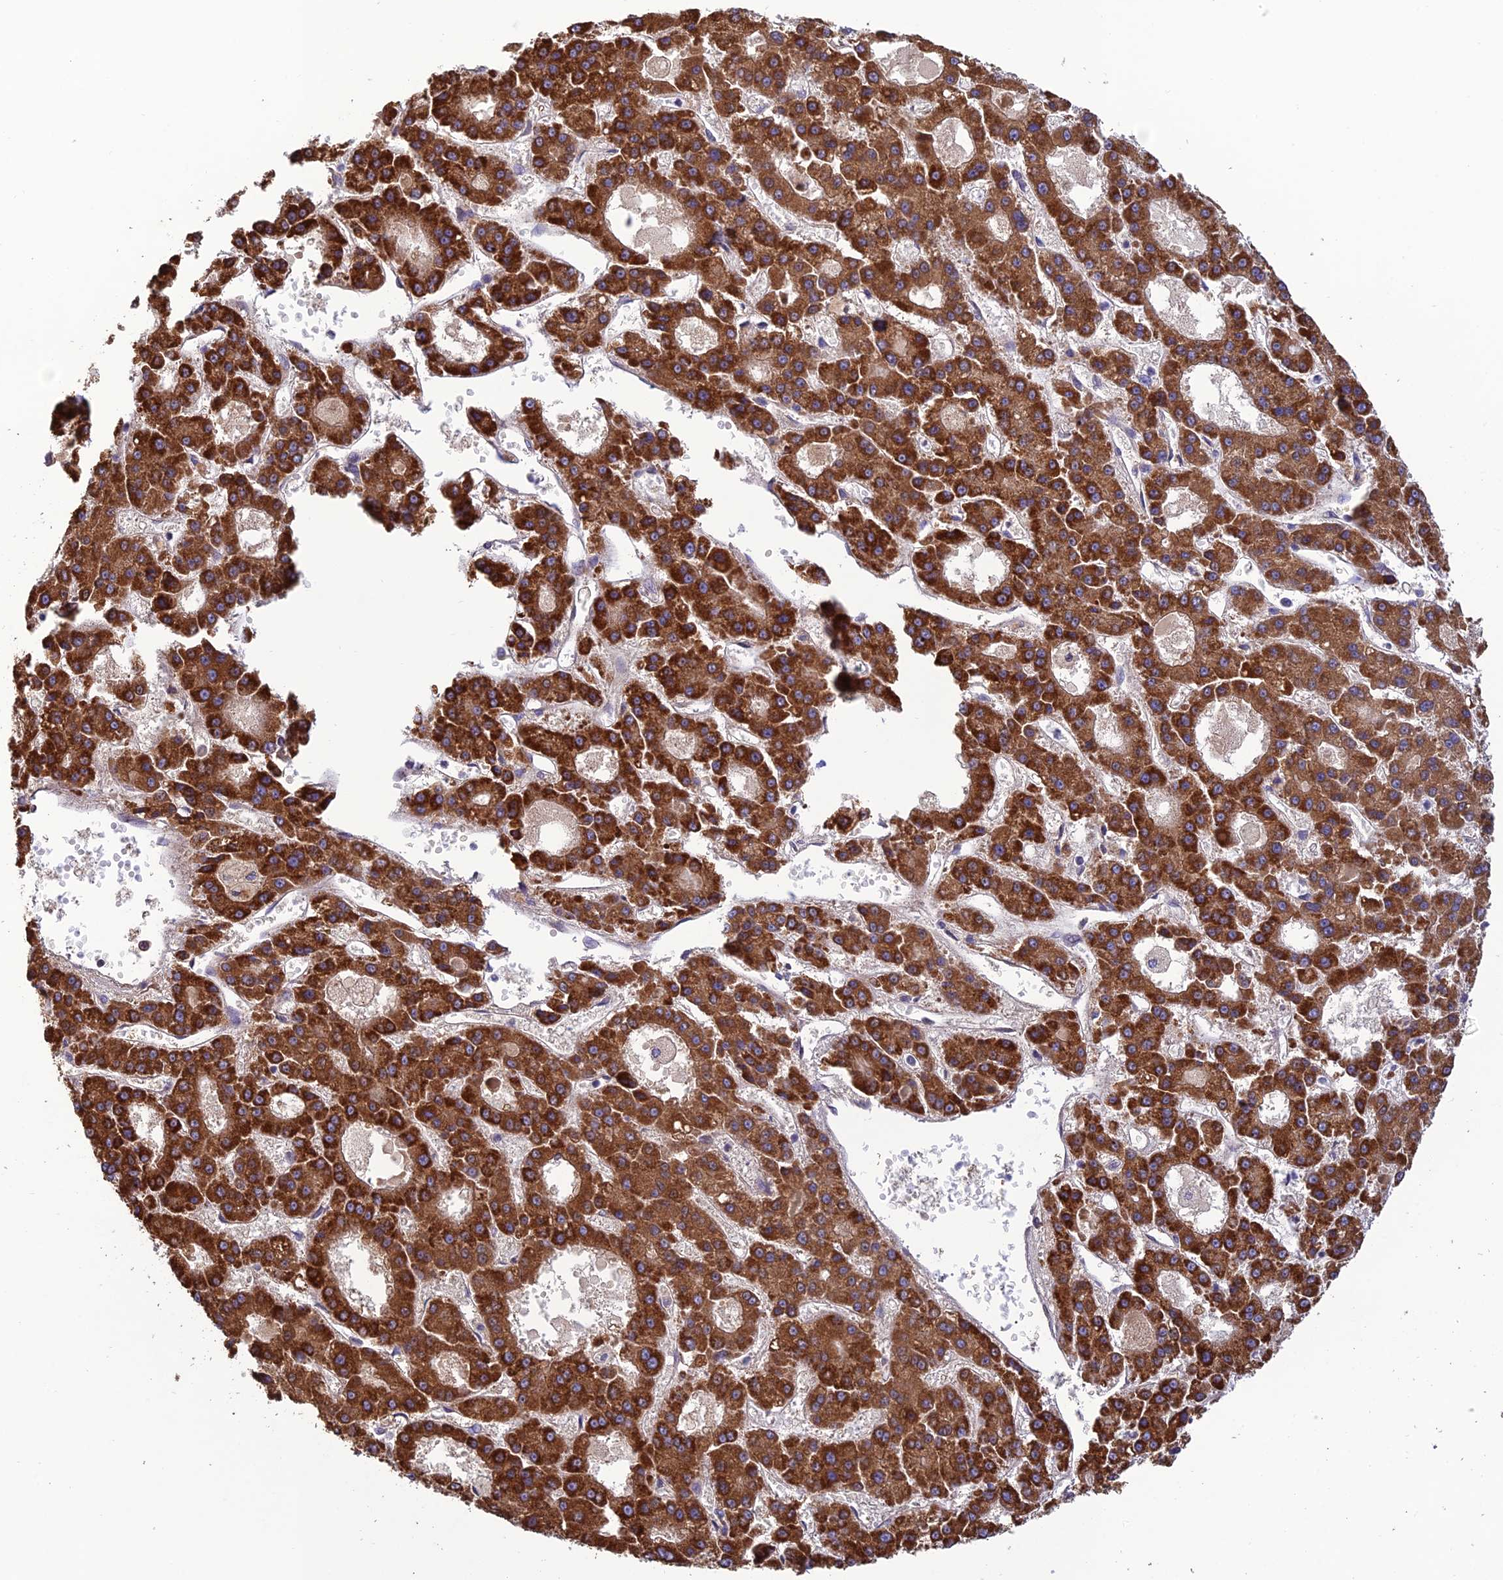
{"staining": {"intensity": "strong", "quantity": ">75%", "location": "cytoplasmic/membranous"}, "tissue": "liver cancer", "cell_type": "Tumor cells", "image_type": "cancer", "snomed": [{"axis": "morphology", "description": "Carcinoma, Hepatocellular, NOS"}, {"axis": "topography", "description": "Liver"}], "caption": "The photomicrograph demonstrates staining of hepatocellular carcinoma (liver), revealing strong cytoplasmic/membranous protein staining (brown color) within tumor cells.", "gene": "MRNIP", "patient": {"sex": "male", "age": 70}}